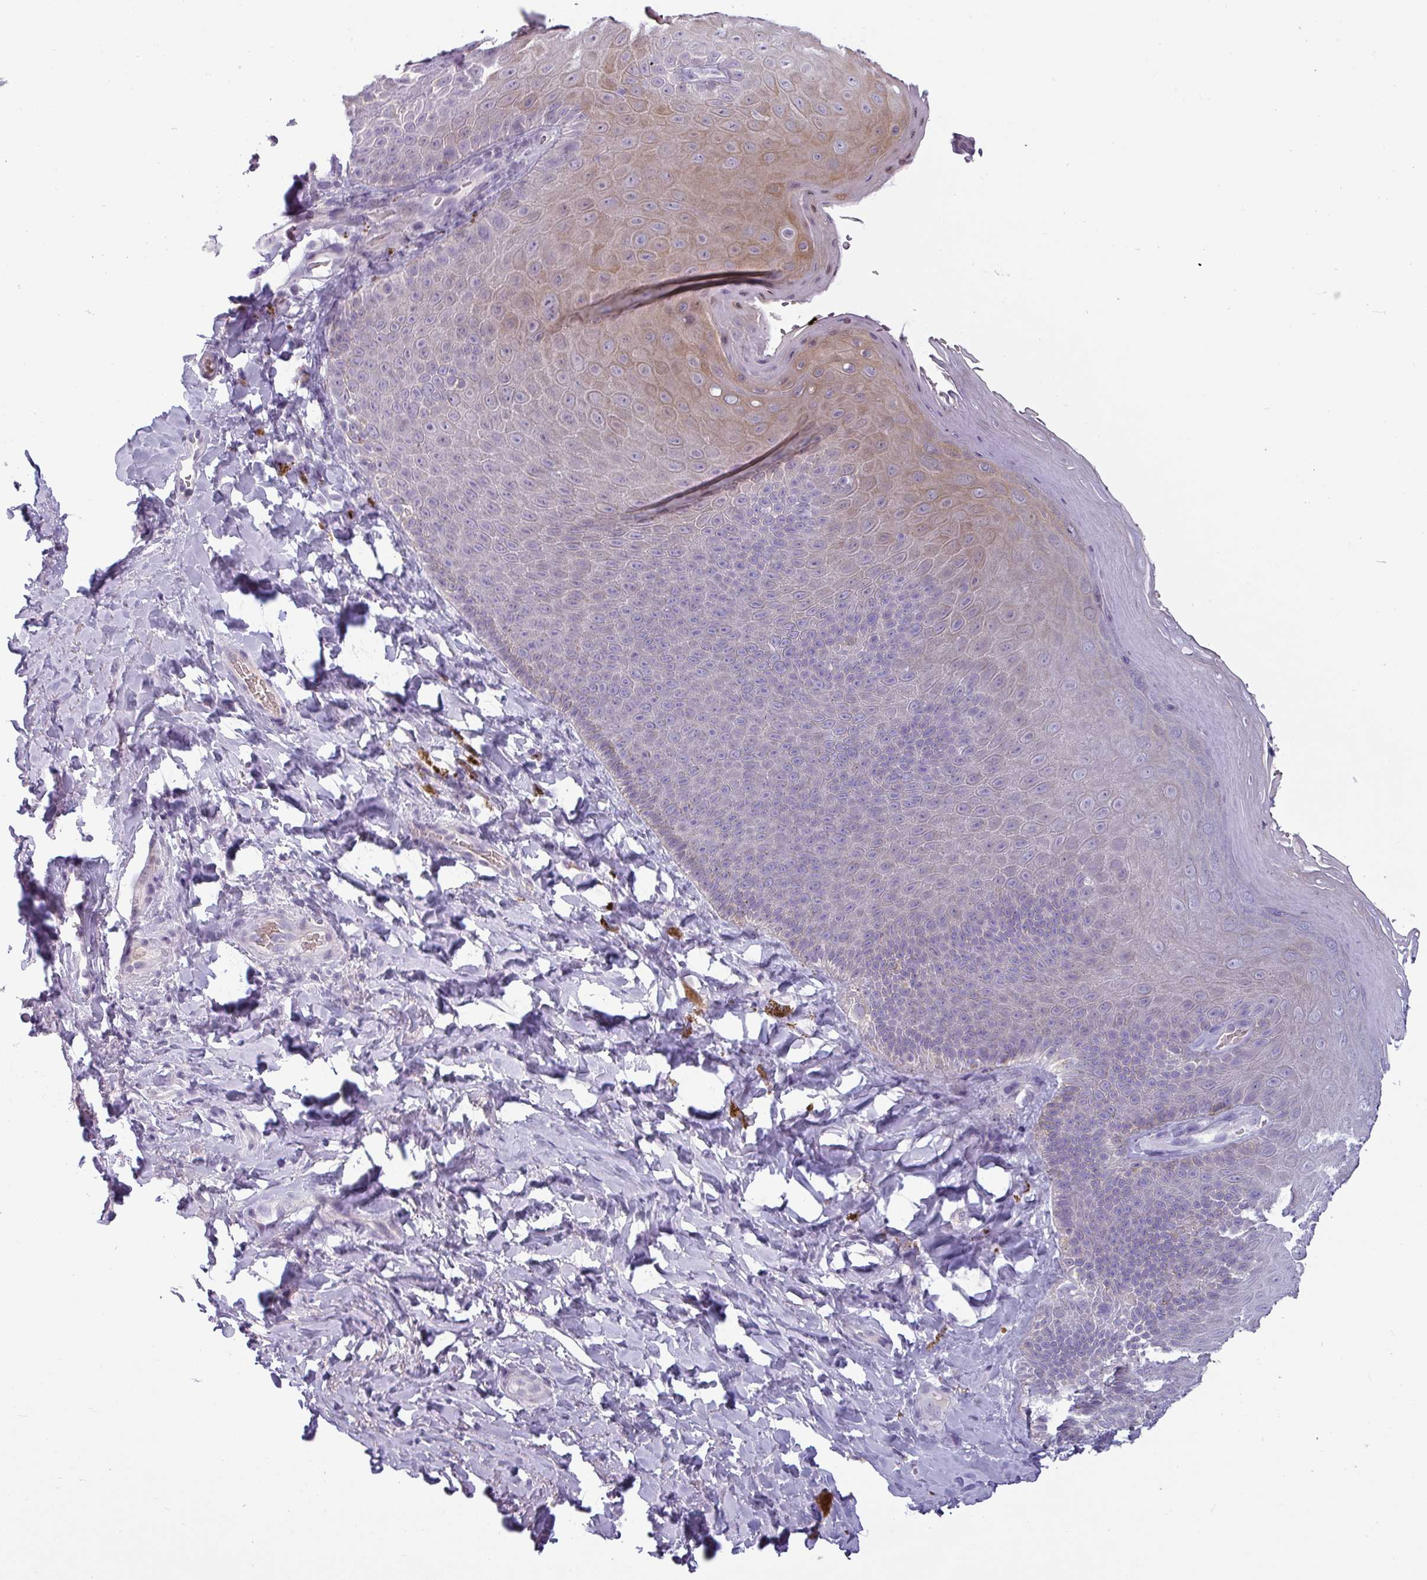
{"staining": {"intensity": "moderate", "quantity": "<25%", "location": "cytoplasmic/membranous"}, "tissue": "skin", "cell_type": "Epidermal cells", "image_type": "normal", "snomed": [{"axis": "morphology", "description": "Normal tissue, NOS"}, {"axis": "topography", "description": "Anal"}, {"axis": "topography", "description": "Peripheral nerve tissue"}], "caption": "Immunohistochemical staining of normal skin shows moderate cytoplasmic/membranous protein expression in approximately <25% of epidermal cells. (DAB (3,3'-diaminobenzidine) IHC, brown staining for protein, blue staining for nuclei).", "gene": "SLC26A9", "patient": {"sex": "male", "age": 53}}